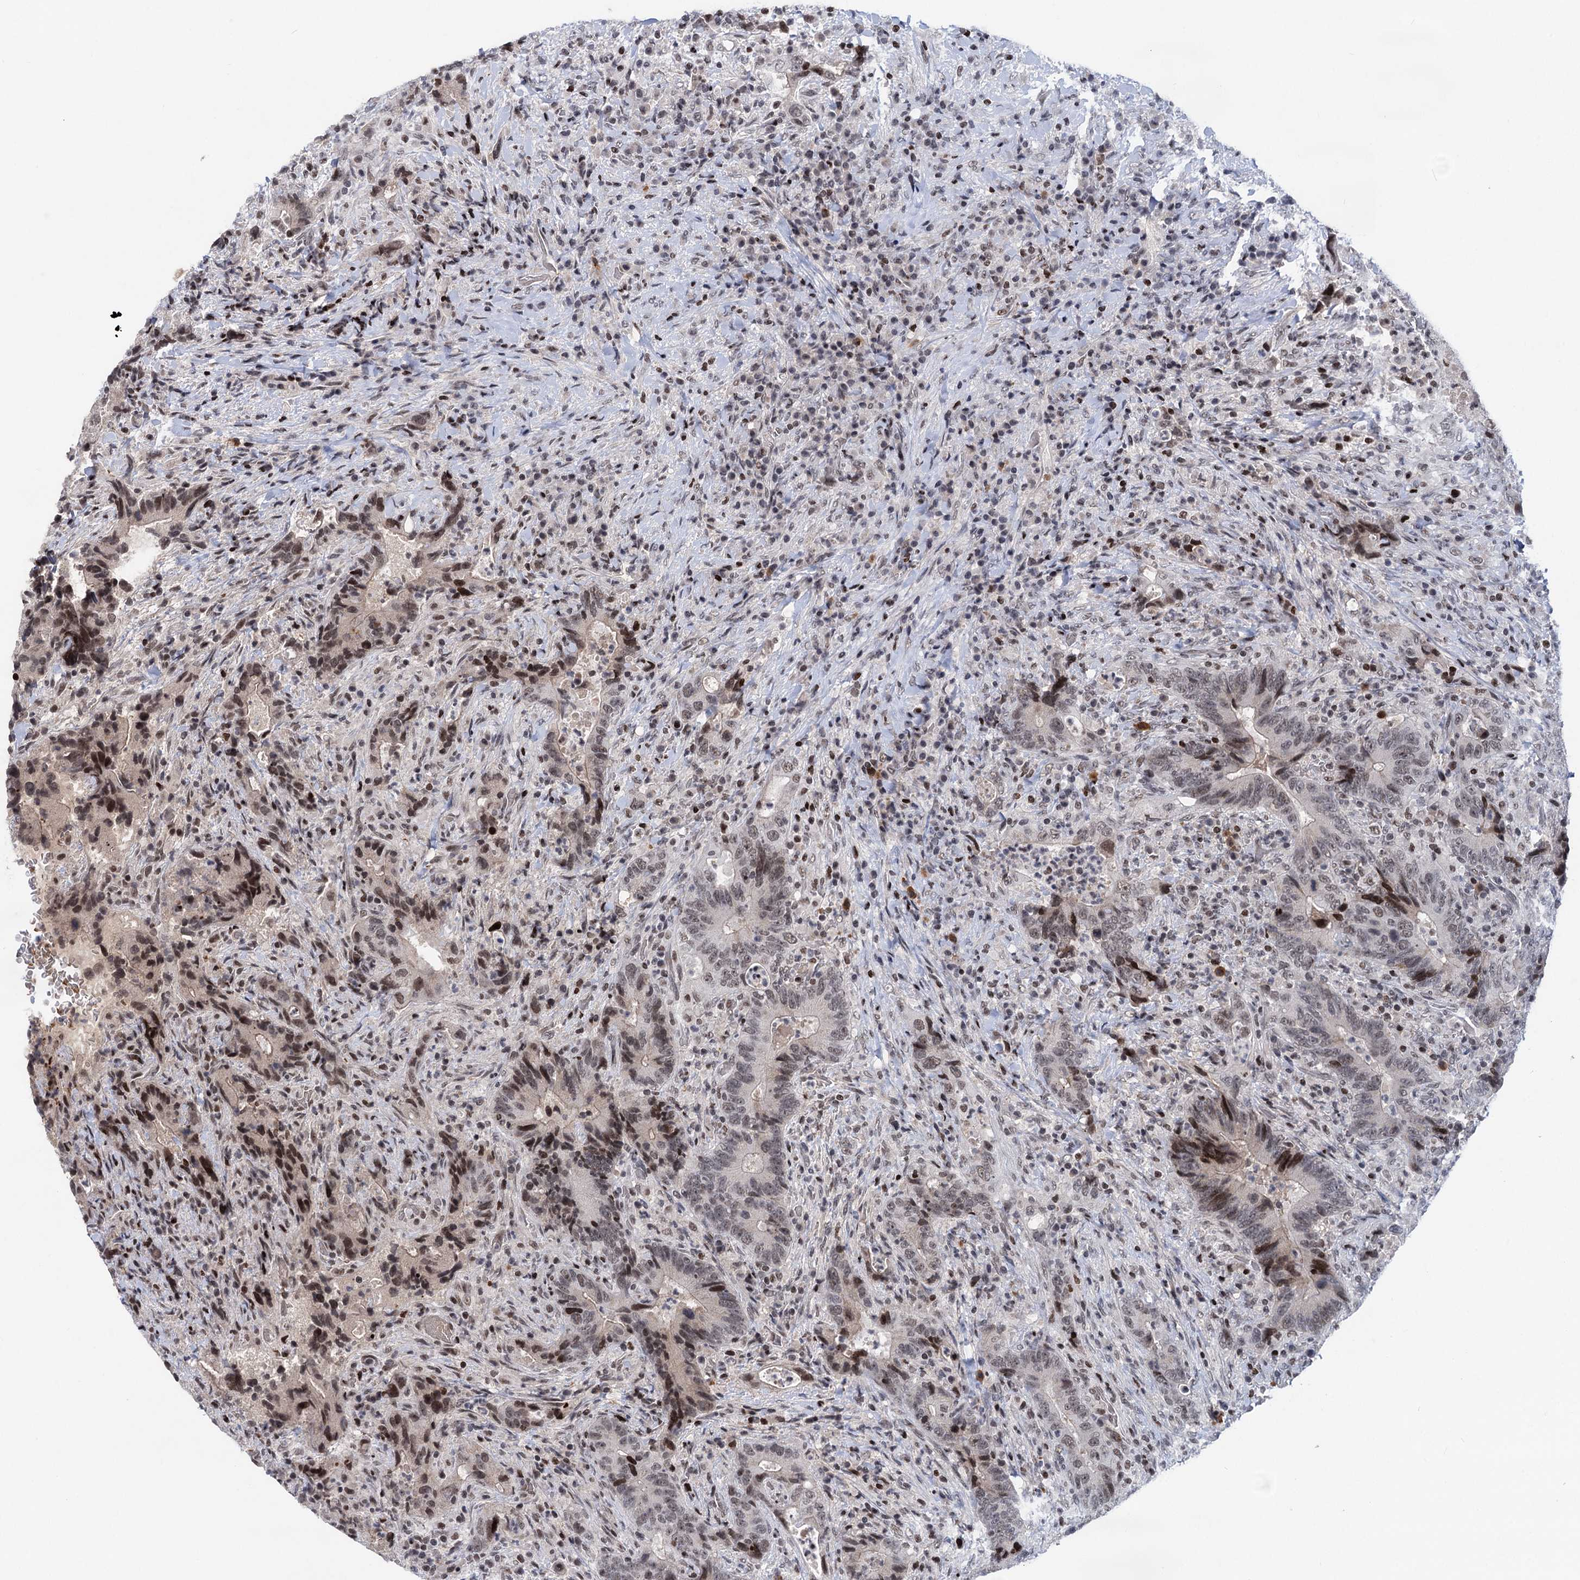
{"staining": {"intensity": "moderate", "quantity": "<25%", "location": "nuclear"}, "tissue": "colorectal cancer", "cell_type": "Tumor cells", "image_type": "cancer", "snomed": [{"axis": "morphology", "description": "Adenocarcinoma, NOS"}, {"axis": "topography", "description": "Colon"}], "caption": "The micrograph shows immunohistochemical staining of adenocarcinoma (colorectal). There is moderate nuclear expression is present in approximately <25% of tumor cells.", "gene": "ZCCHC10", "patient": {"sex": "female", "age": 75}}